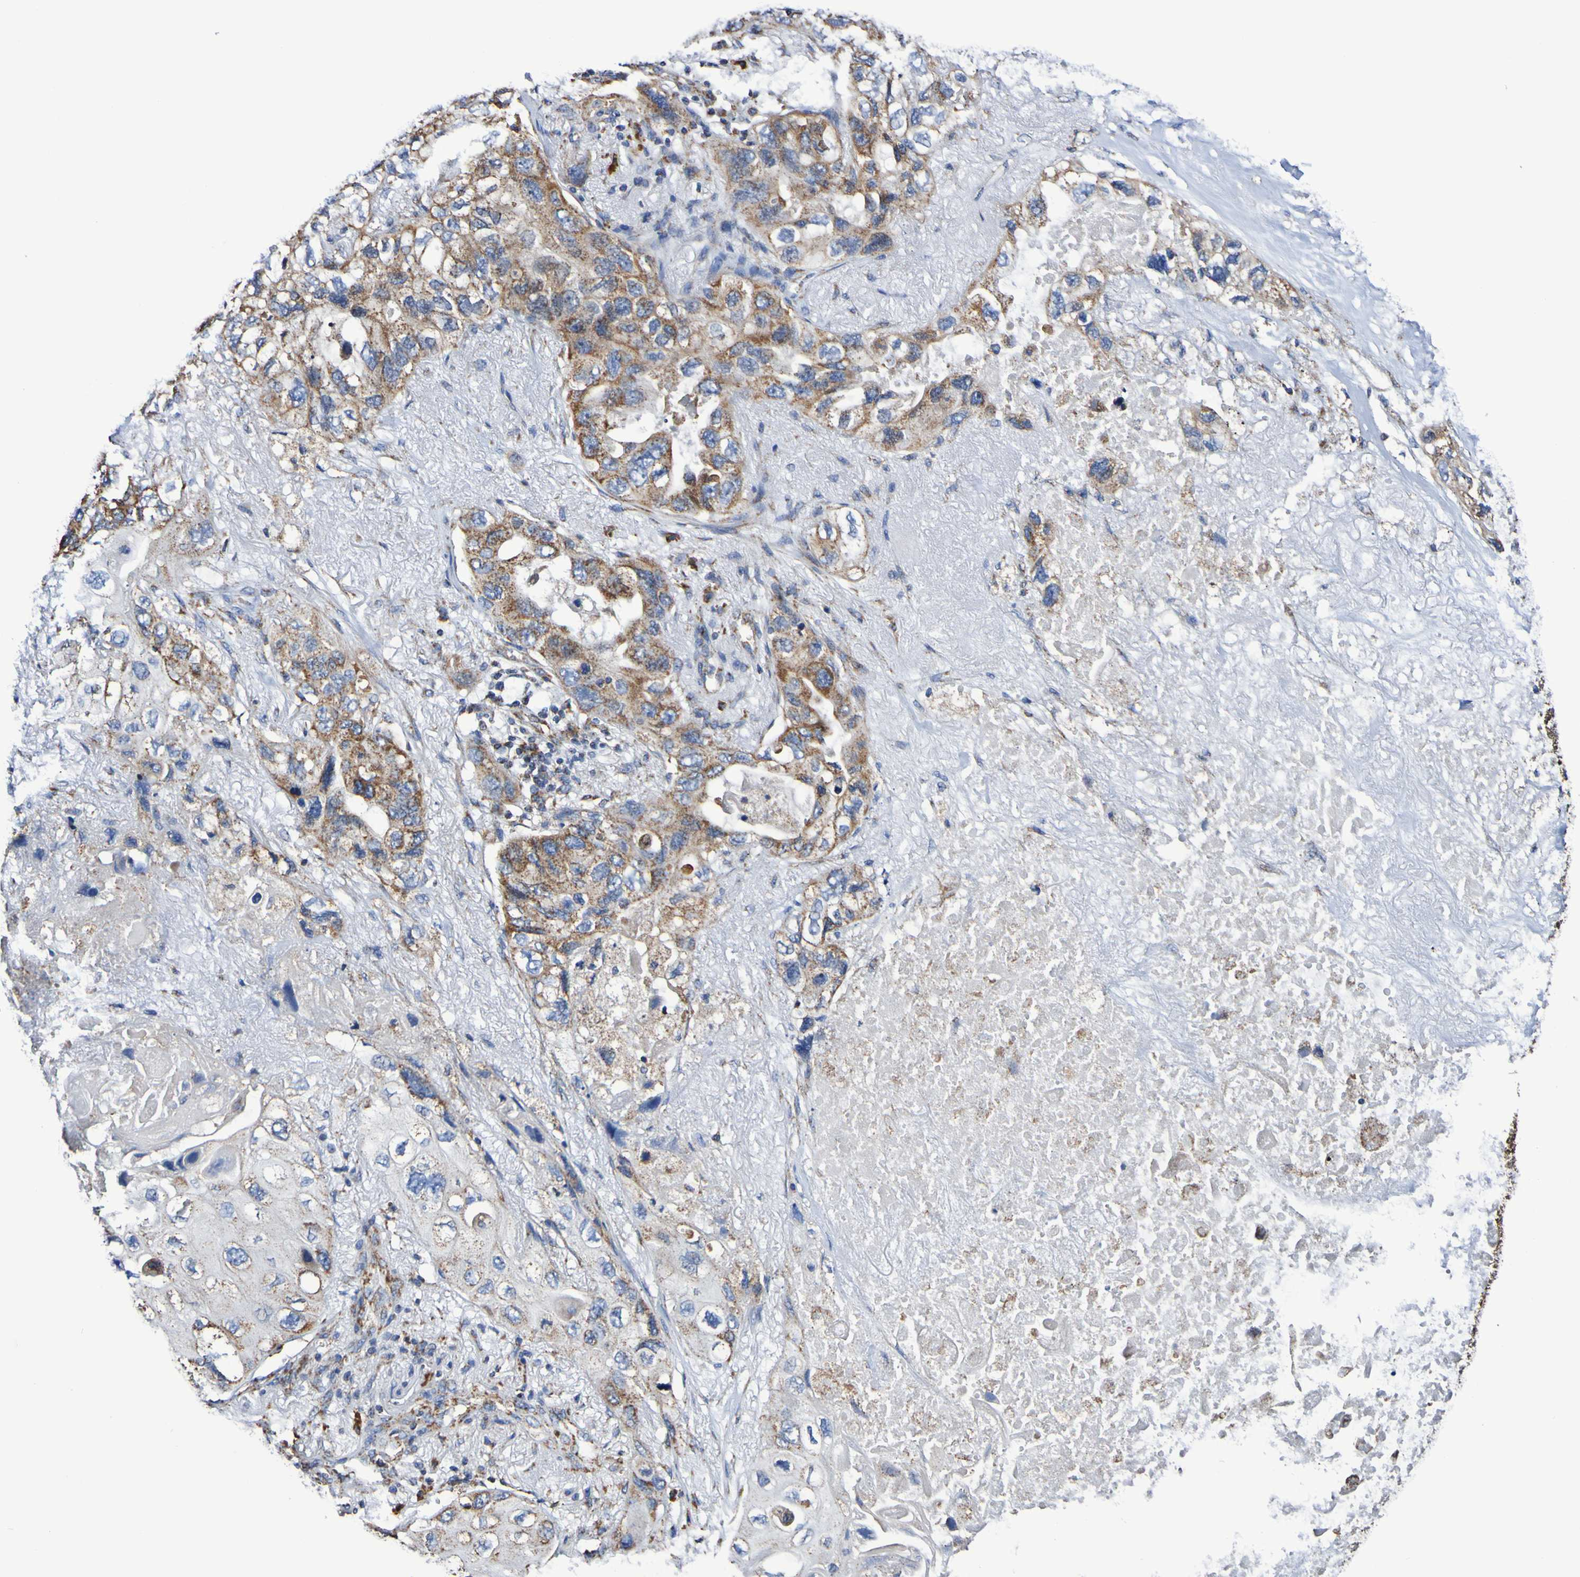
{"staining": {"intensity": "moderate", "quantity": ">75%", "location": "cytoplasmic/membranous"}, "tissue": "lung cancer", "cell_type": "Tumor cells", "image_type": "cancer", "snomed": [{"axis": "morphology", "description": "Squamous cell carcinoma, NOS"}, {"axis": "topography", "description": "Lung"}], "caption": "Immunohistochemical staining of lung squamous cell carcinoma reveals medium levels of moderate cytoplasmic/membranous expression in about >75% of tumor cells.", "gene": "IL18R1", "patient": {"sex": "female", "age": 73}}